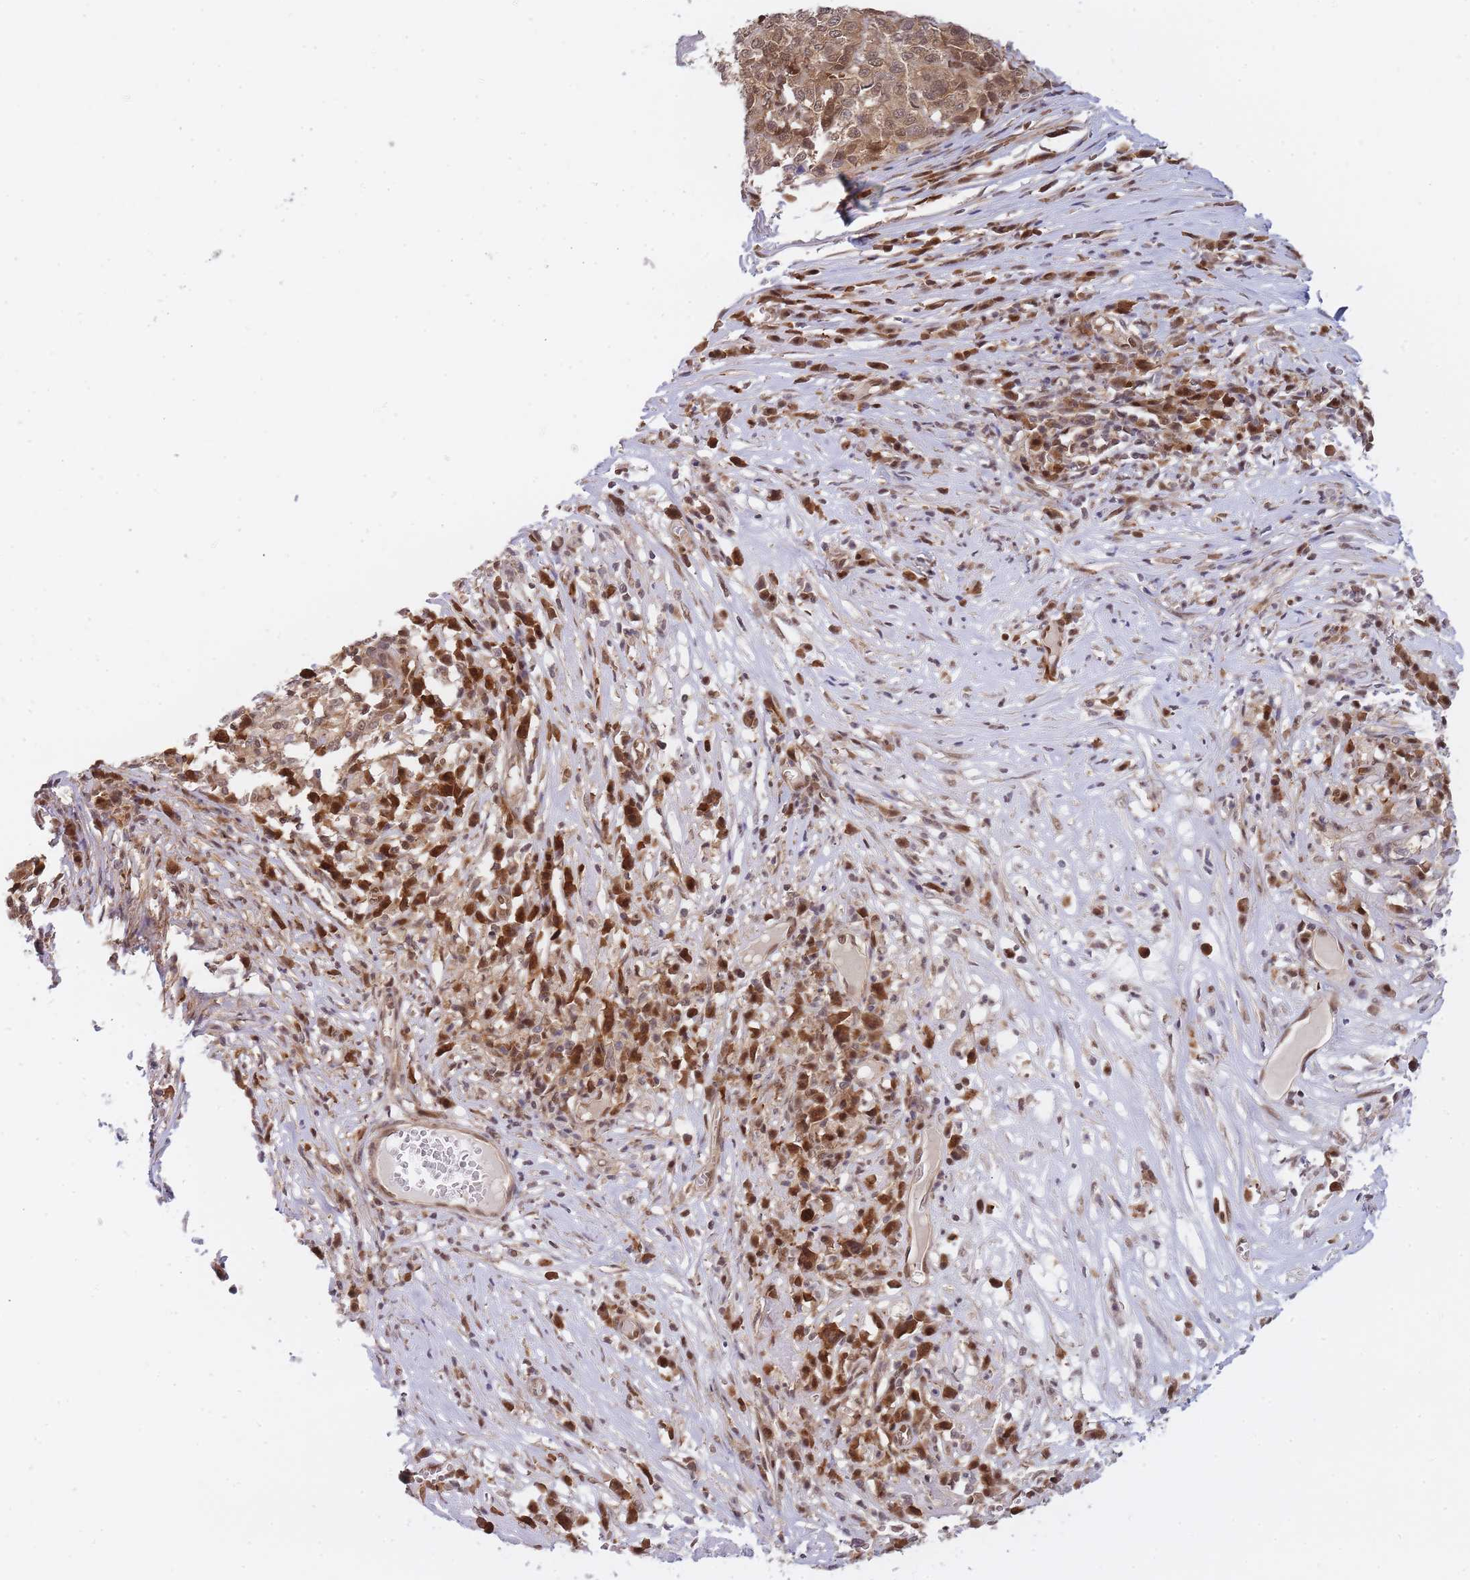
{"staining": {"intensity": "weak", "quantity": ">75%", "location": "cytoplasmic/membranous,nuclear"}, "tissue": "melanoma", "cell_type": "Tumor cells", "image_type": "cancer", "snomed": [{"axis": "morphology", "description": "Malignant melanoma, Metastatic site"}, {"axis": "topography", "description": "Lymph node"}], "caption": "A photomicrograph of human malignant melanoma (metastatic site) stained for a protein reveals weak cytoplasmic/membranous and nuclear brown staining in tumor cells.", "gene": "NSFL1C", "patient": {"sex": "male", "age": 44}}